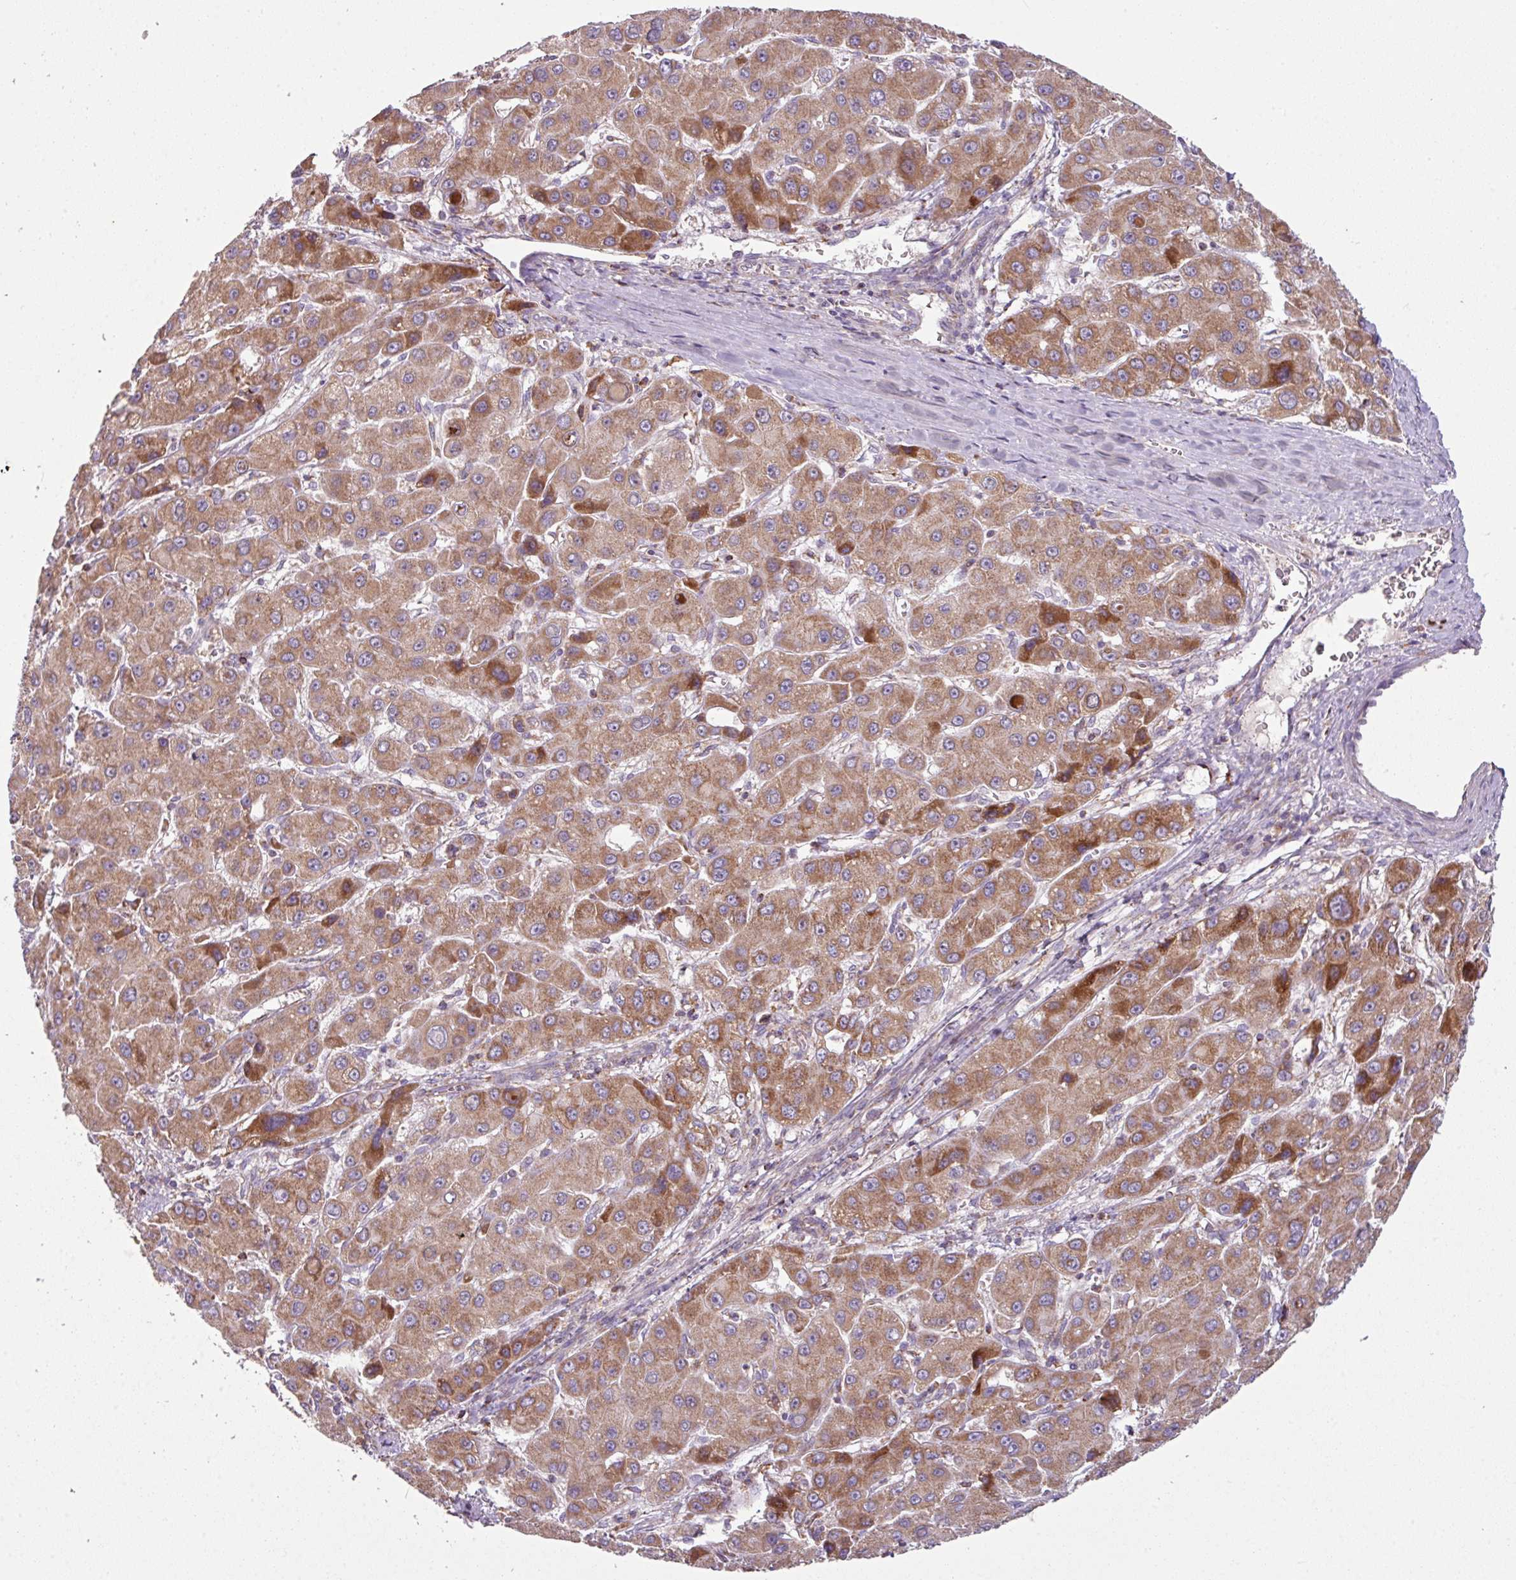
{"staining": {"intensity": "moderate", "quantity": ">75%", "location": "cytoplasmic/membranous"}, "tissue": "liver cancer", "cell_type": "Tumor cells", "image_type": "cancer", "snomed": [{"axis": "morphology", "description": "Carcinoma, Hepatocellular, NOS"}, {"axis": "topography", "description": "Liver"}], "caption": "Immunohistochemical staining of liver cancer displays medium levels of moderate cytoplasmic/membranous protein staining in approximately >75% of tumor cells.", "gene": "SQOR", "patient": {"sex": "male", "age": 55}}